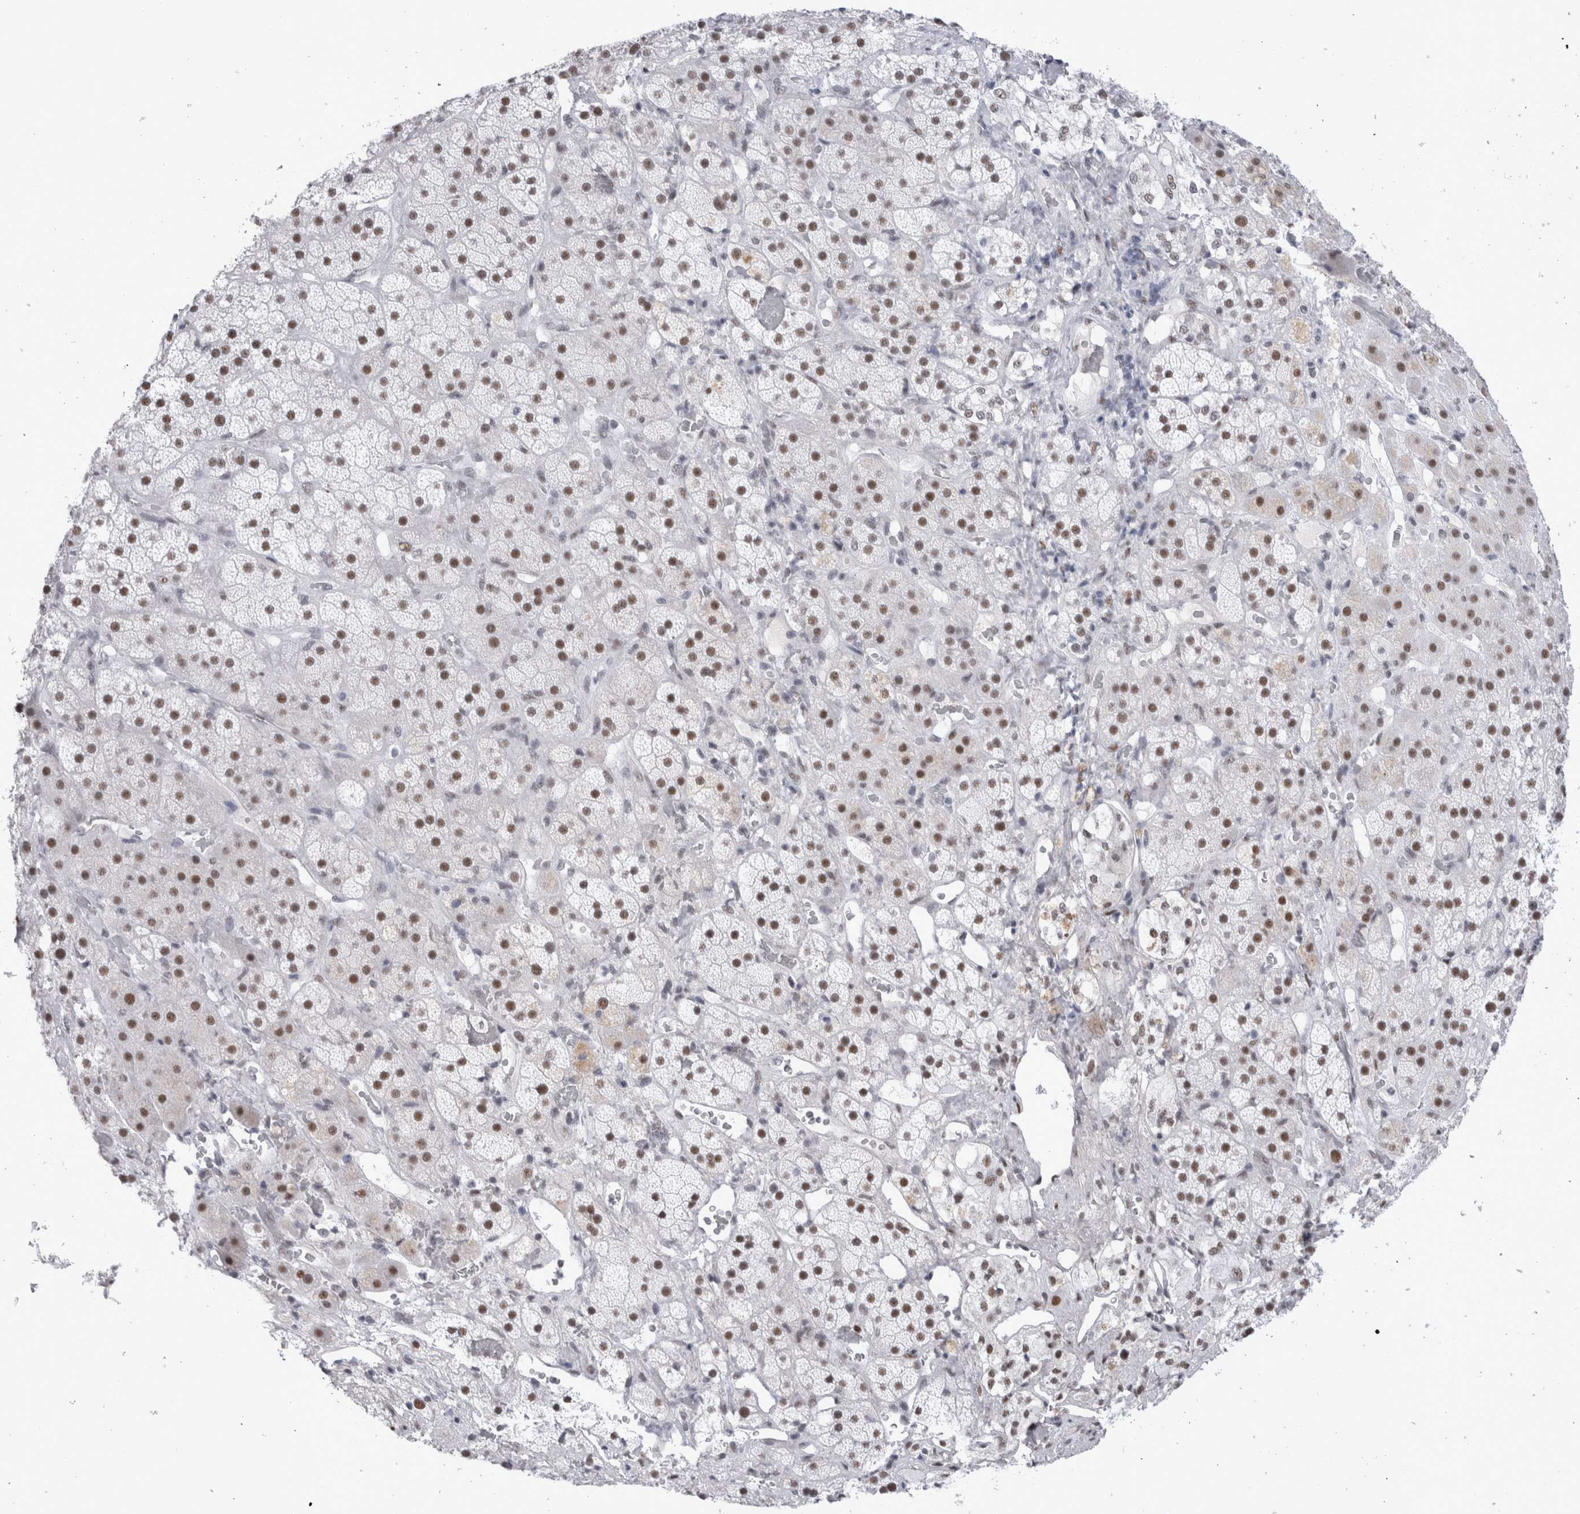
{"staining": {"intensity": "moderate", "quantity": ">75%", "location": "nuclear"}, "tissue": "adrenal gland", "cell_type": "Glandular cells", "image_type": "normal", "snomed": [{"axis": "morphology", "description": "Normal tissue, NOS"}, {"axis": "topography", "description": "Adrenal gland"}], "caption": "The immunohistochemical stain highlights moderate nuclear expression in glandular cells of unremarkable adrenal gland. Nuclei are stained in blue.", "gene": "API5", "patient": {"sex": "male", "age": 57}}